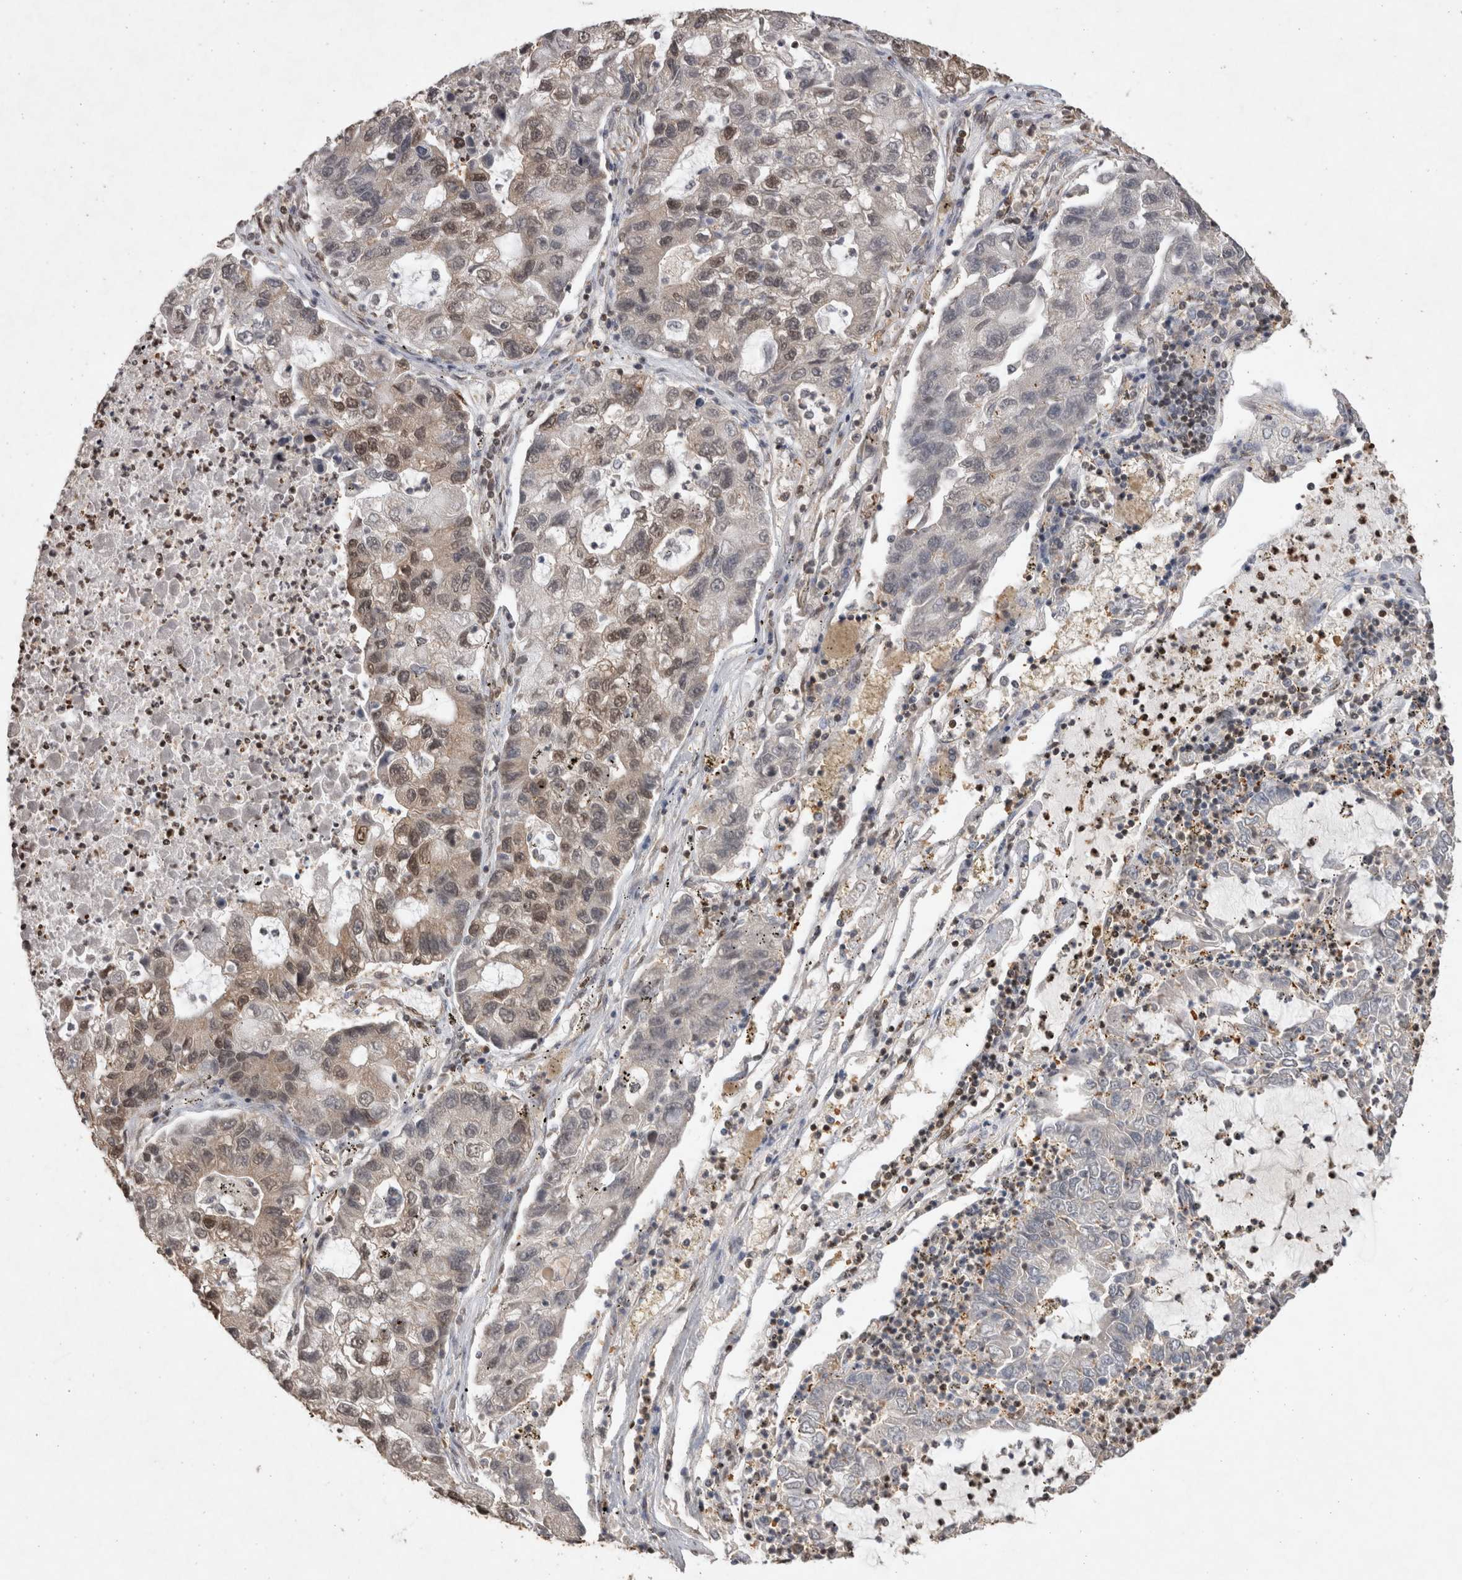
{"staining": {"intensity": "weak", "quantity": "<25%", "location": "nuclear"}, "tissue": "lung cancer", "cell_type": "Tumor cells", "image_type": "cancer", "snomed": [{"axis": "morphology", "description": "Adenocarcinoma, NOS"}, {"axis": "topography", "description": "Lung"}], "caption": "IHC photomicrograph of adenocarcinoma (lung) stained for a protein (brown), which displays no expression in tumor cells.", "gene": "HDGF", "patient": {"sex": "female", "age": 51}}